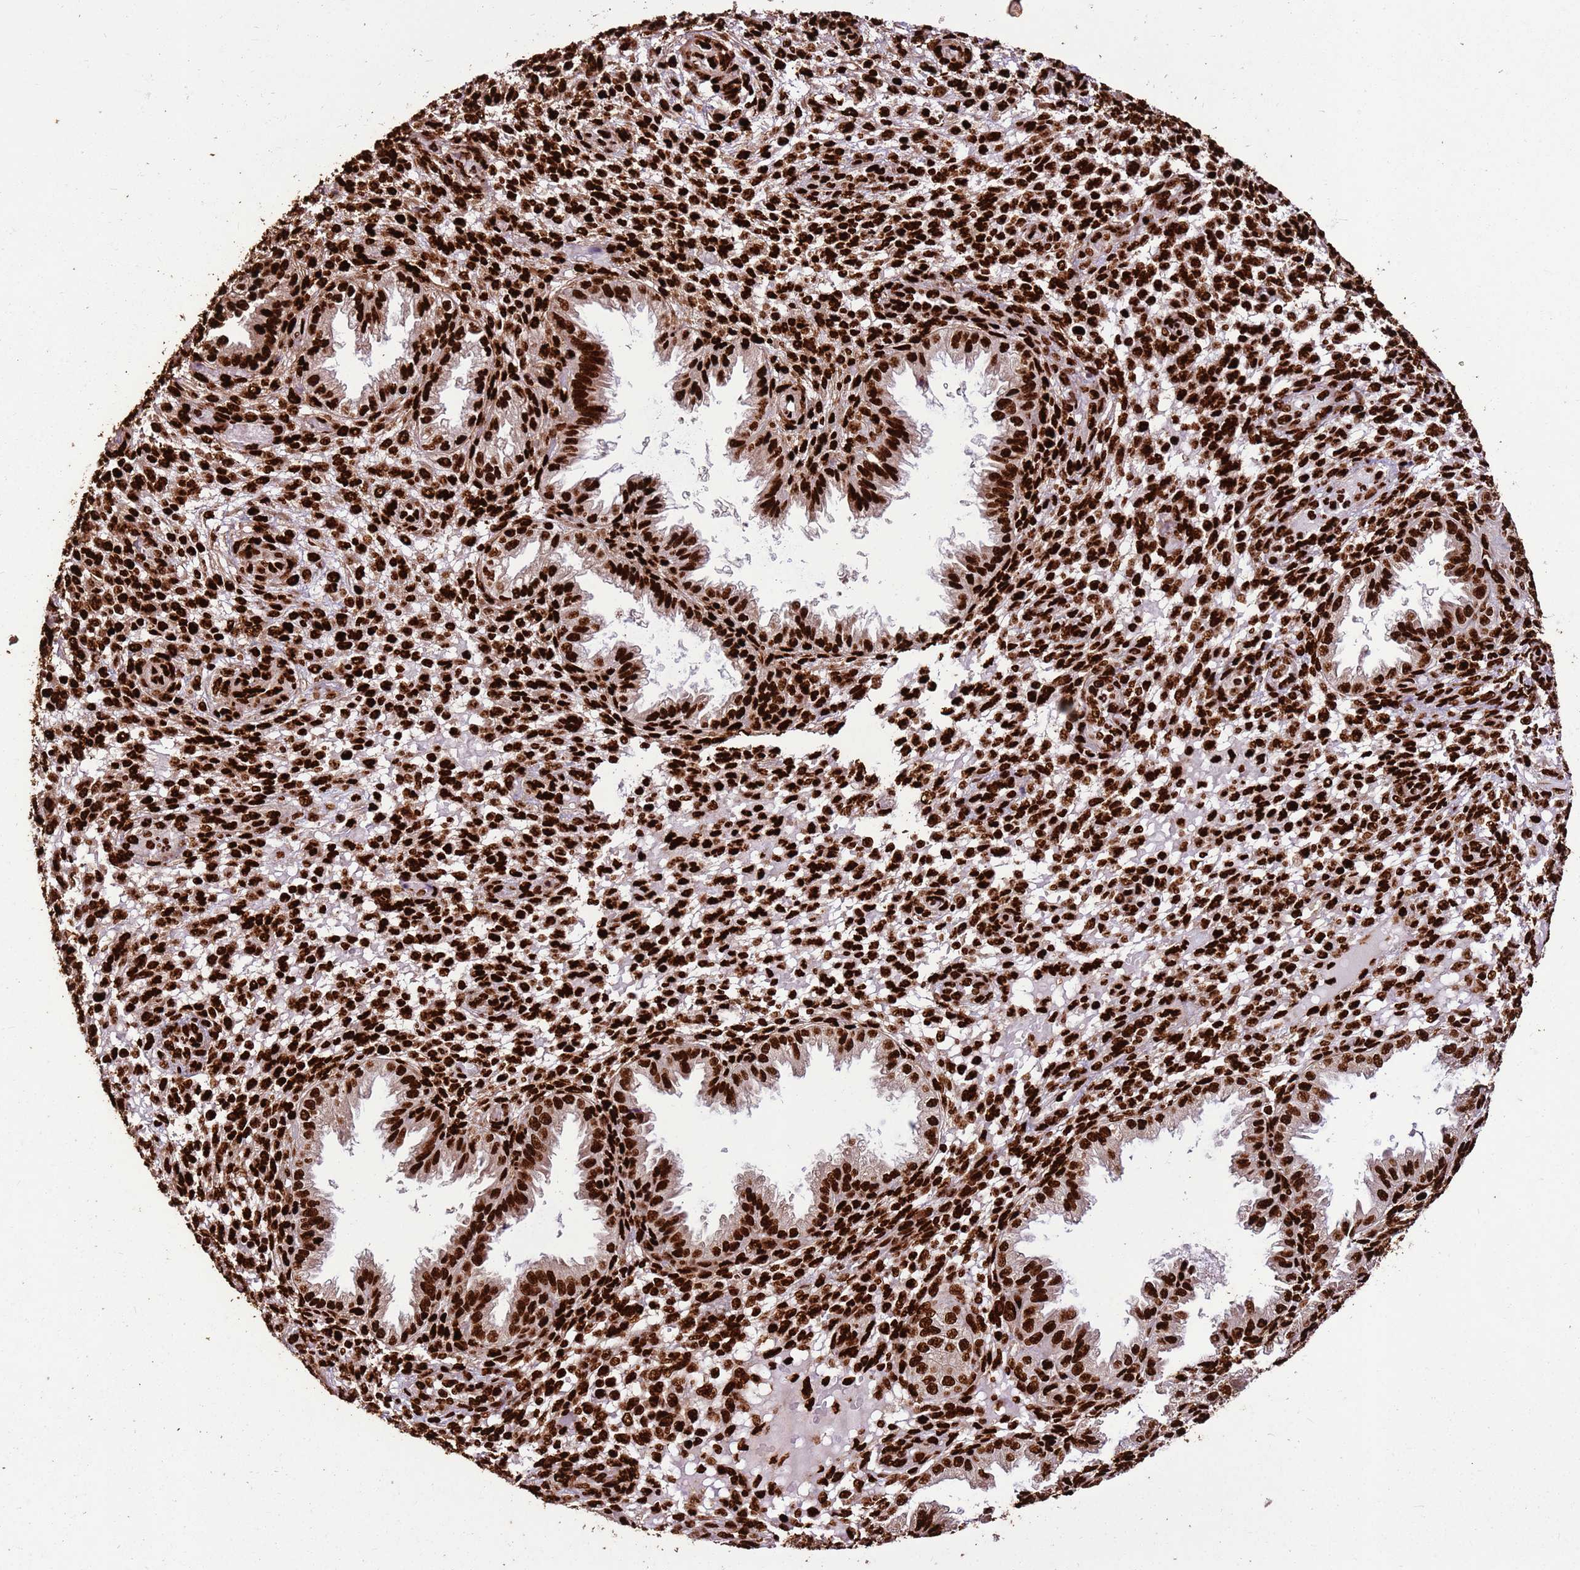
{"staining": {"intensity": "strong", "quantity": ">75%", "location": "nuclear"}, "tissue": "endometrium", "cell_type": "Cells in endometrial stroma", "image_type": "normal", "snomed": [{"axis": "morphology", "description": "Normal tissue, NOS"}, {"axis": "topography", "description": "Endometrium"}], "caption": "Immunohistochemical staining of benign endometrium displays high levels of strong nuclear staining in approximately >75% of cells in endometrial stroma. (brown staining indicates protein expression, while blue staining denotes nuclei).", "gene": "HNRNPAB", "patient": {"sex": "female", "age": 33}}